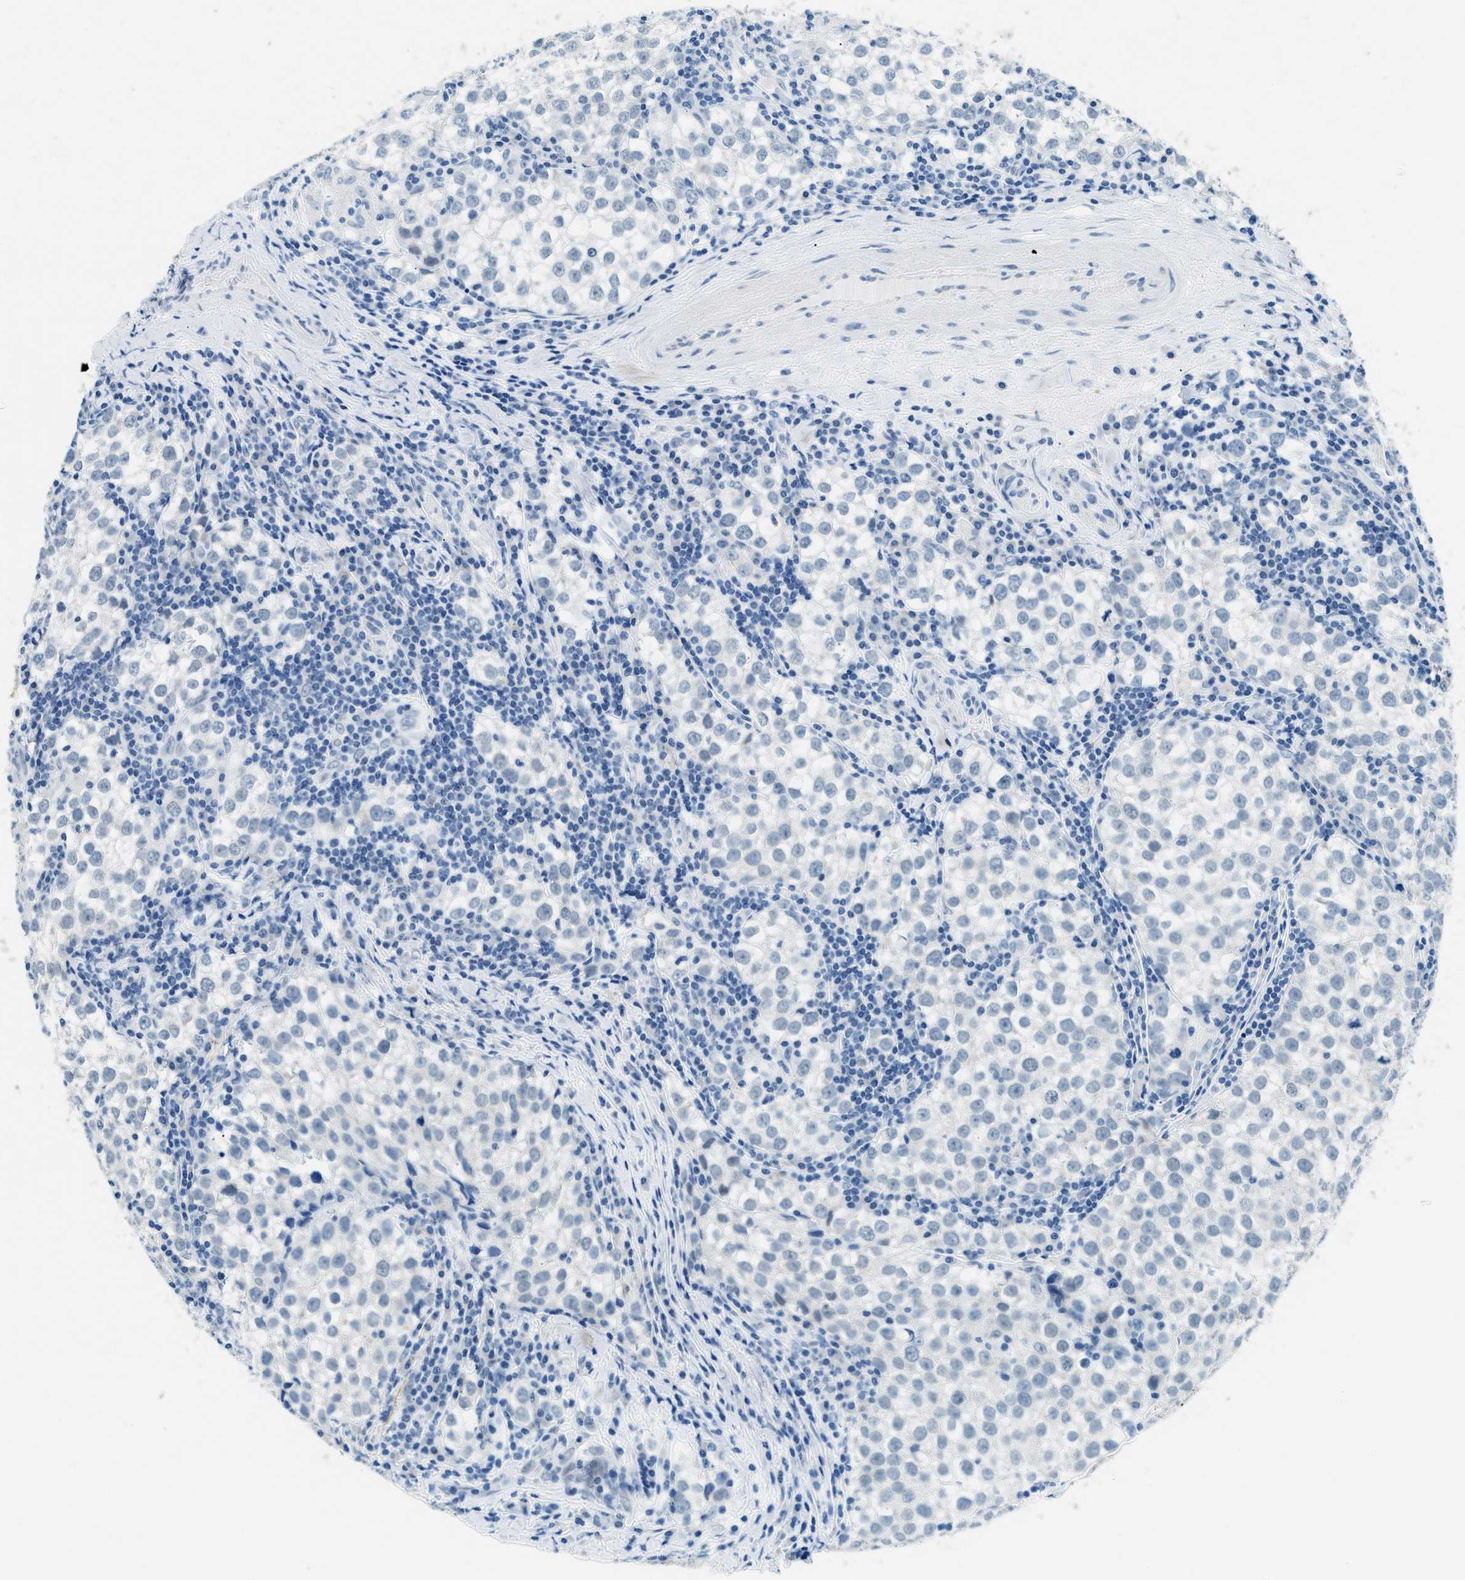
{"staining": {"intensity": "negative", "quantity": "none", "location": "none"}, "tissue": "testis cancer", "cell_type": "Tumor cells", "image_type": "cancer", "snomed": [{"axis": "morphology", "description": "Seminoma, NOS"}, {"axis": "morphology", "description": "Carcinoma, Embryonal, NOS"}, {"axis": "topography", "description": "Testis"}], "caption": "Immunohistochemical staining of human testis embryonal carcinoma exhibits no significant staining in tumor cells. Nuclei are stained in blue.", "gene": "CFAP20", "patient": {"sex": "male", "age": 36}}